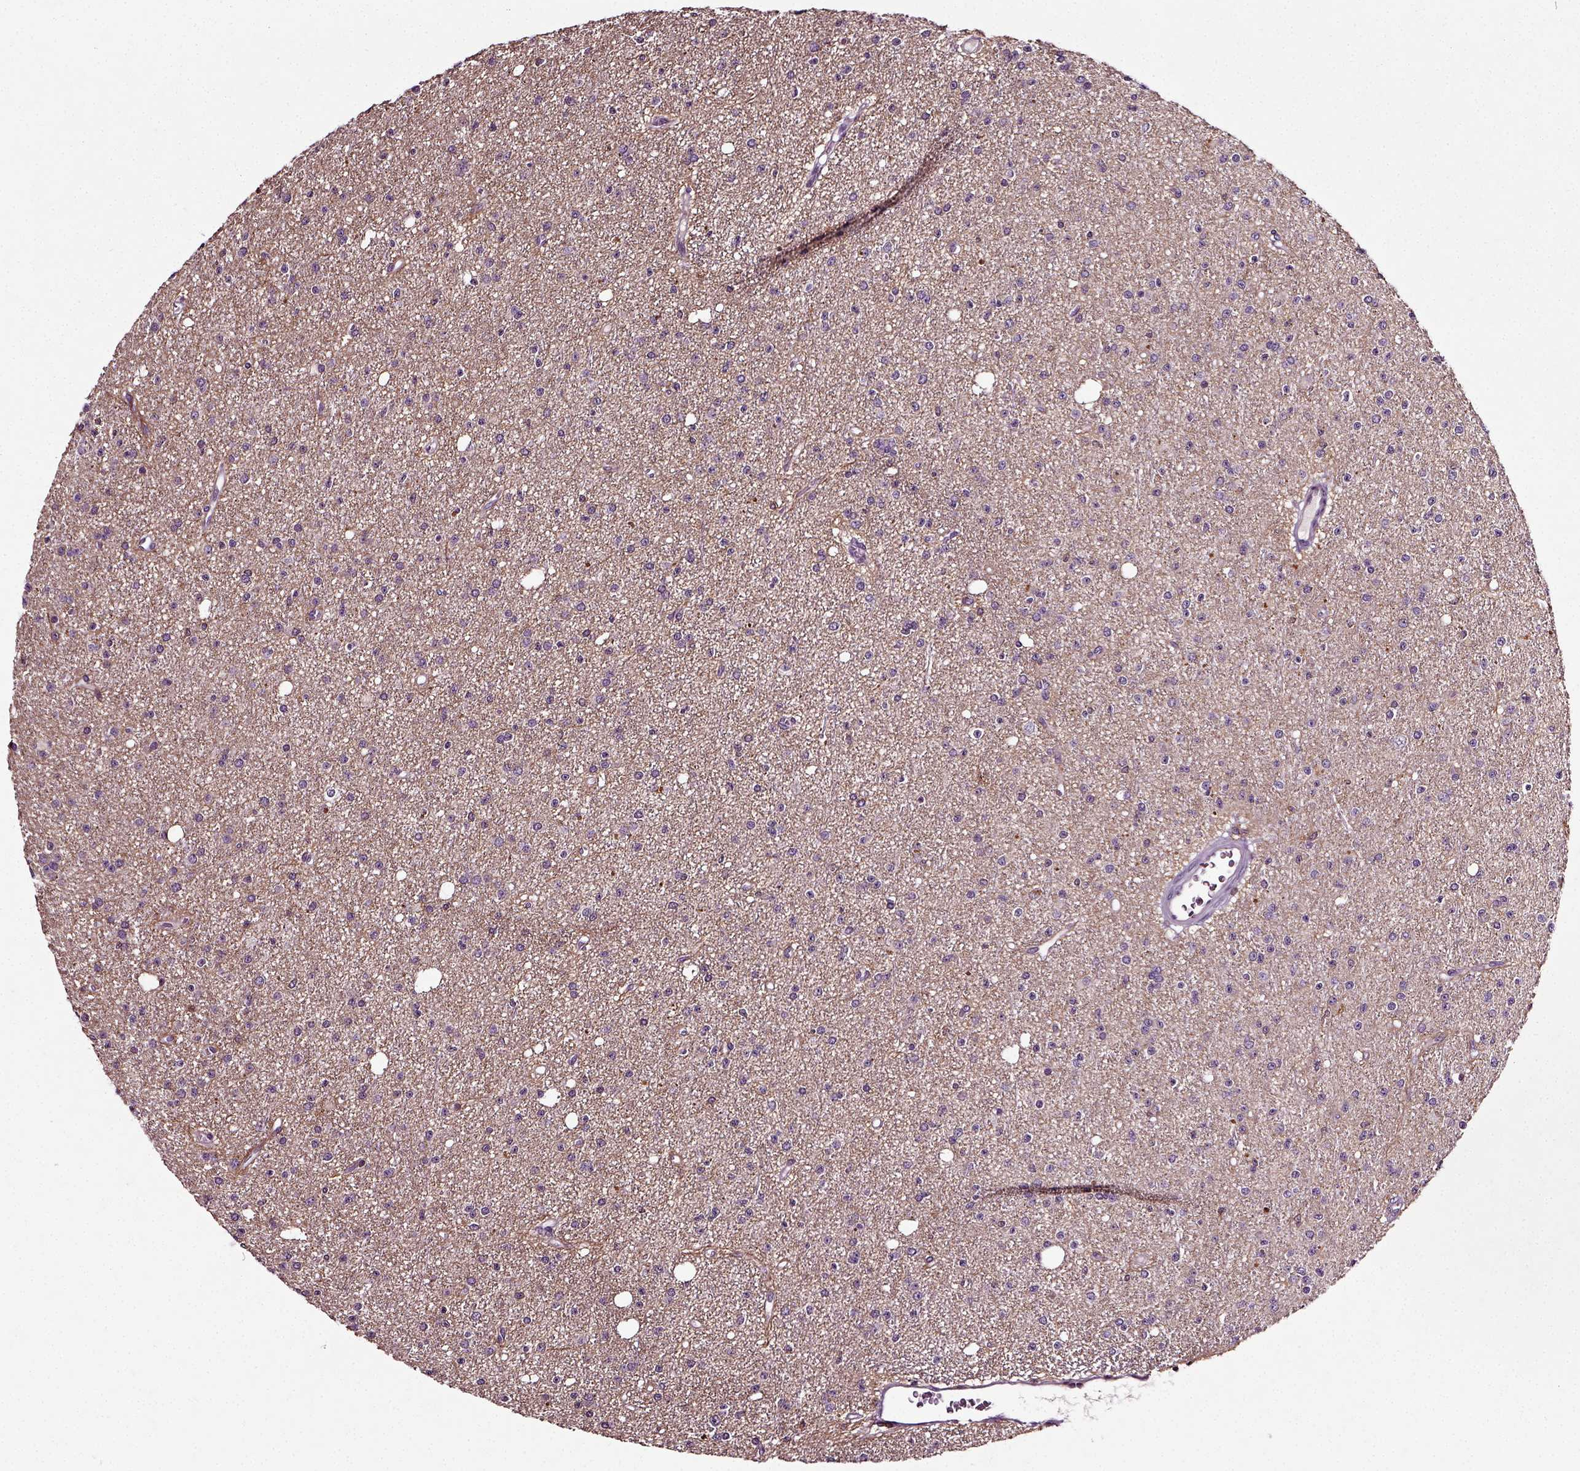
{"staining": {"intensity": "negative", "quantity": "none", "location": "none"}, "tissue": "glioma", "cell_type": "Tumor cells", "image_type": "cancer", "snomed": [{"axis": "morphology", "description": "Glioma, malignant, Low grade"}, {"axis": "topography", "description": "Brain"}], "caption": "This is an immunohistochemistry histopathology image of human malignant glioma (low-grade). There is no positivity in tumor cells.", "gene": "RHOF", "patient": {"sex": "male", "age": 27}}